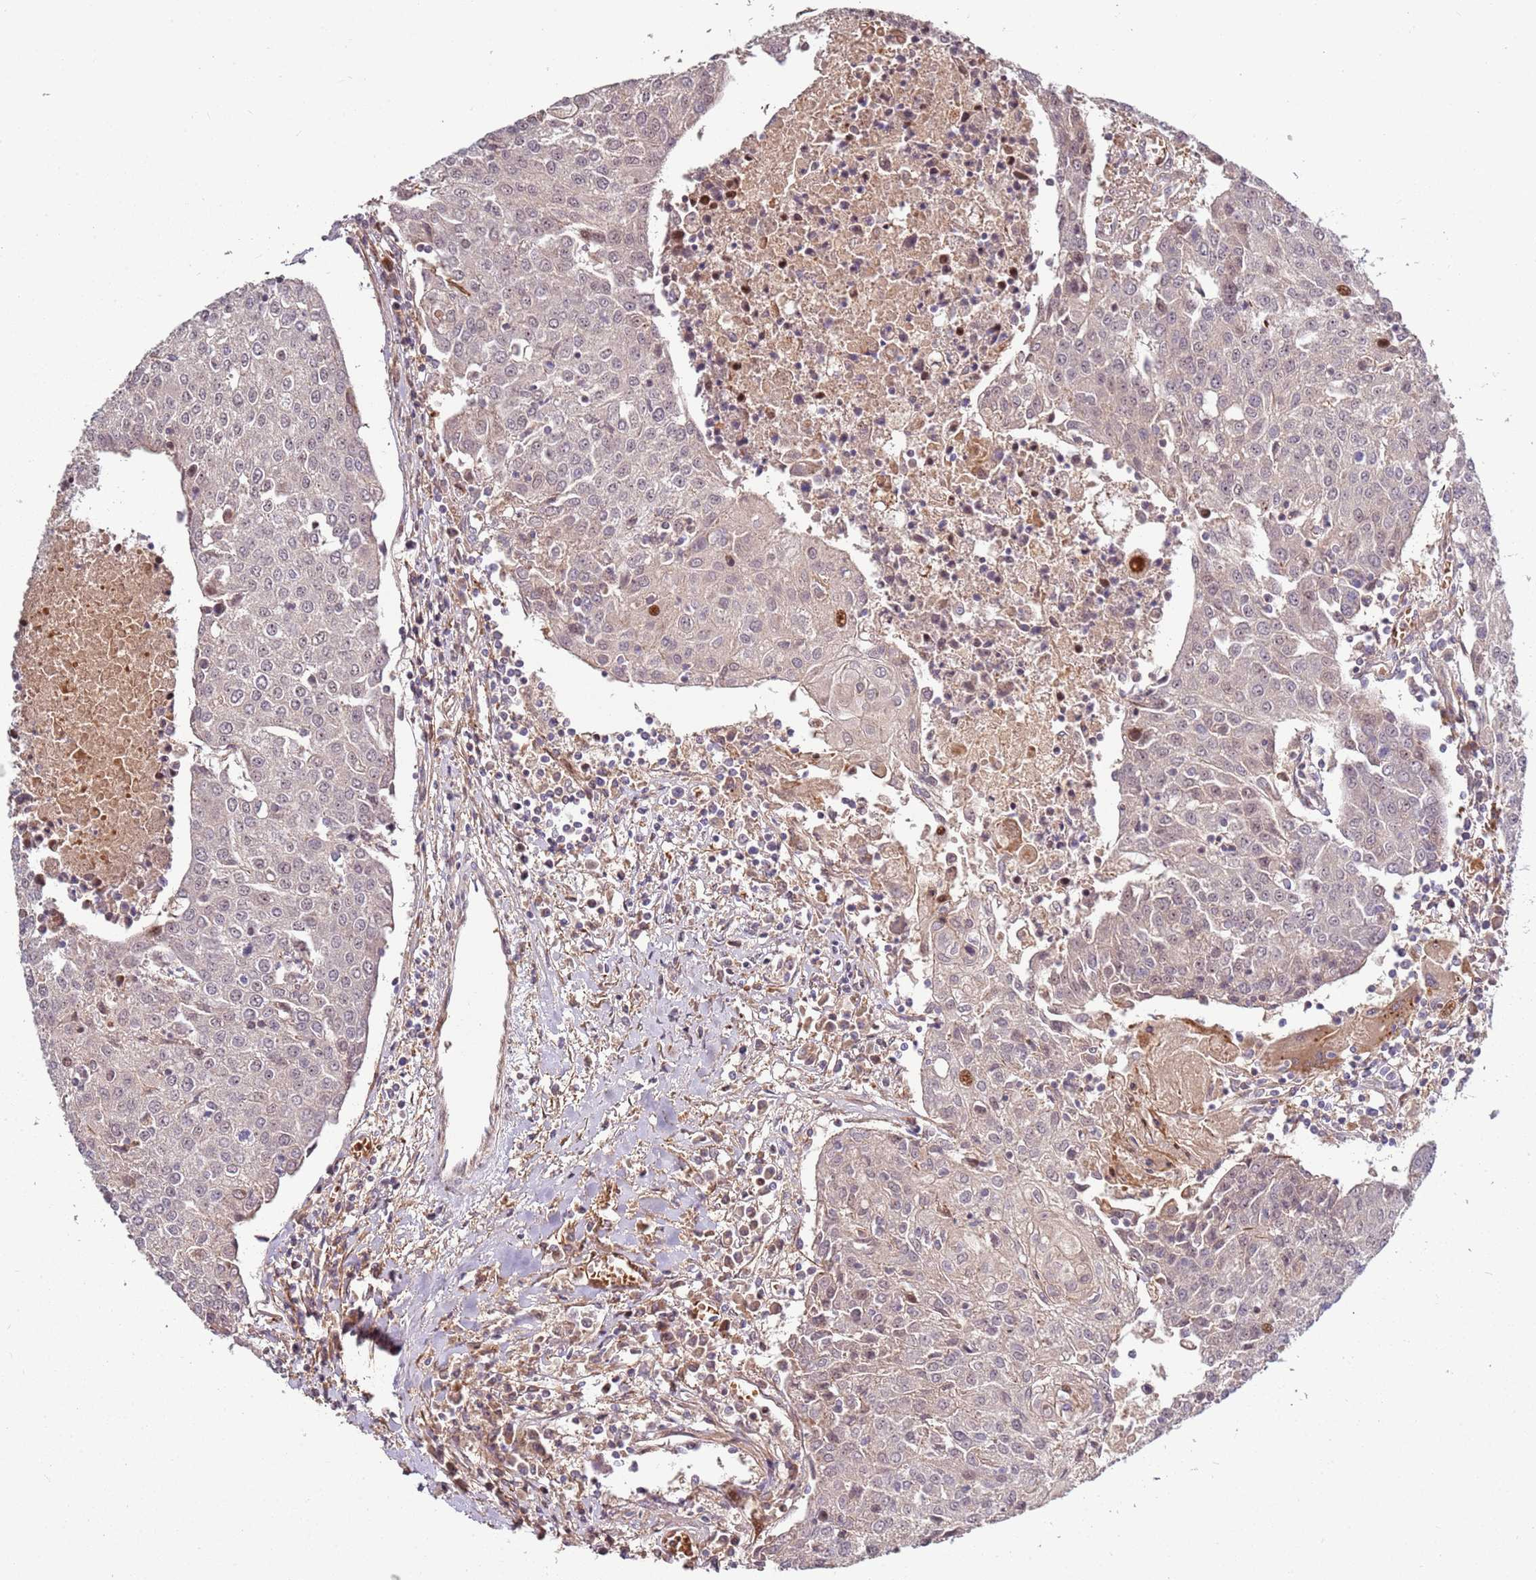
{"staining": {"intensity": "negative", "quantity": "none", "location": "none"}, "tissue": "urothelial cancer", "cell_type": "Tumor cells", "image_type": "cancer", "snomed": [{"axis": "morphology", "description": "Urothelial carcinoma, High grade"}, {"axis": "topography", "description": "Urinary bladder"}], "caption": "An immunohistochemistry micrograph of urothelial cancer is shown. There is no staining in tumor cells of urothelial cancer. (DAB IHC, high magnification).", "gene": "RHBDL1", "patient": {"sex": "female", "age": 85}}